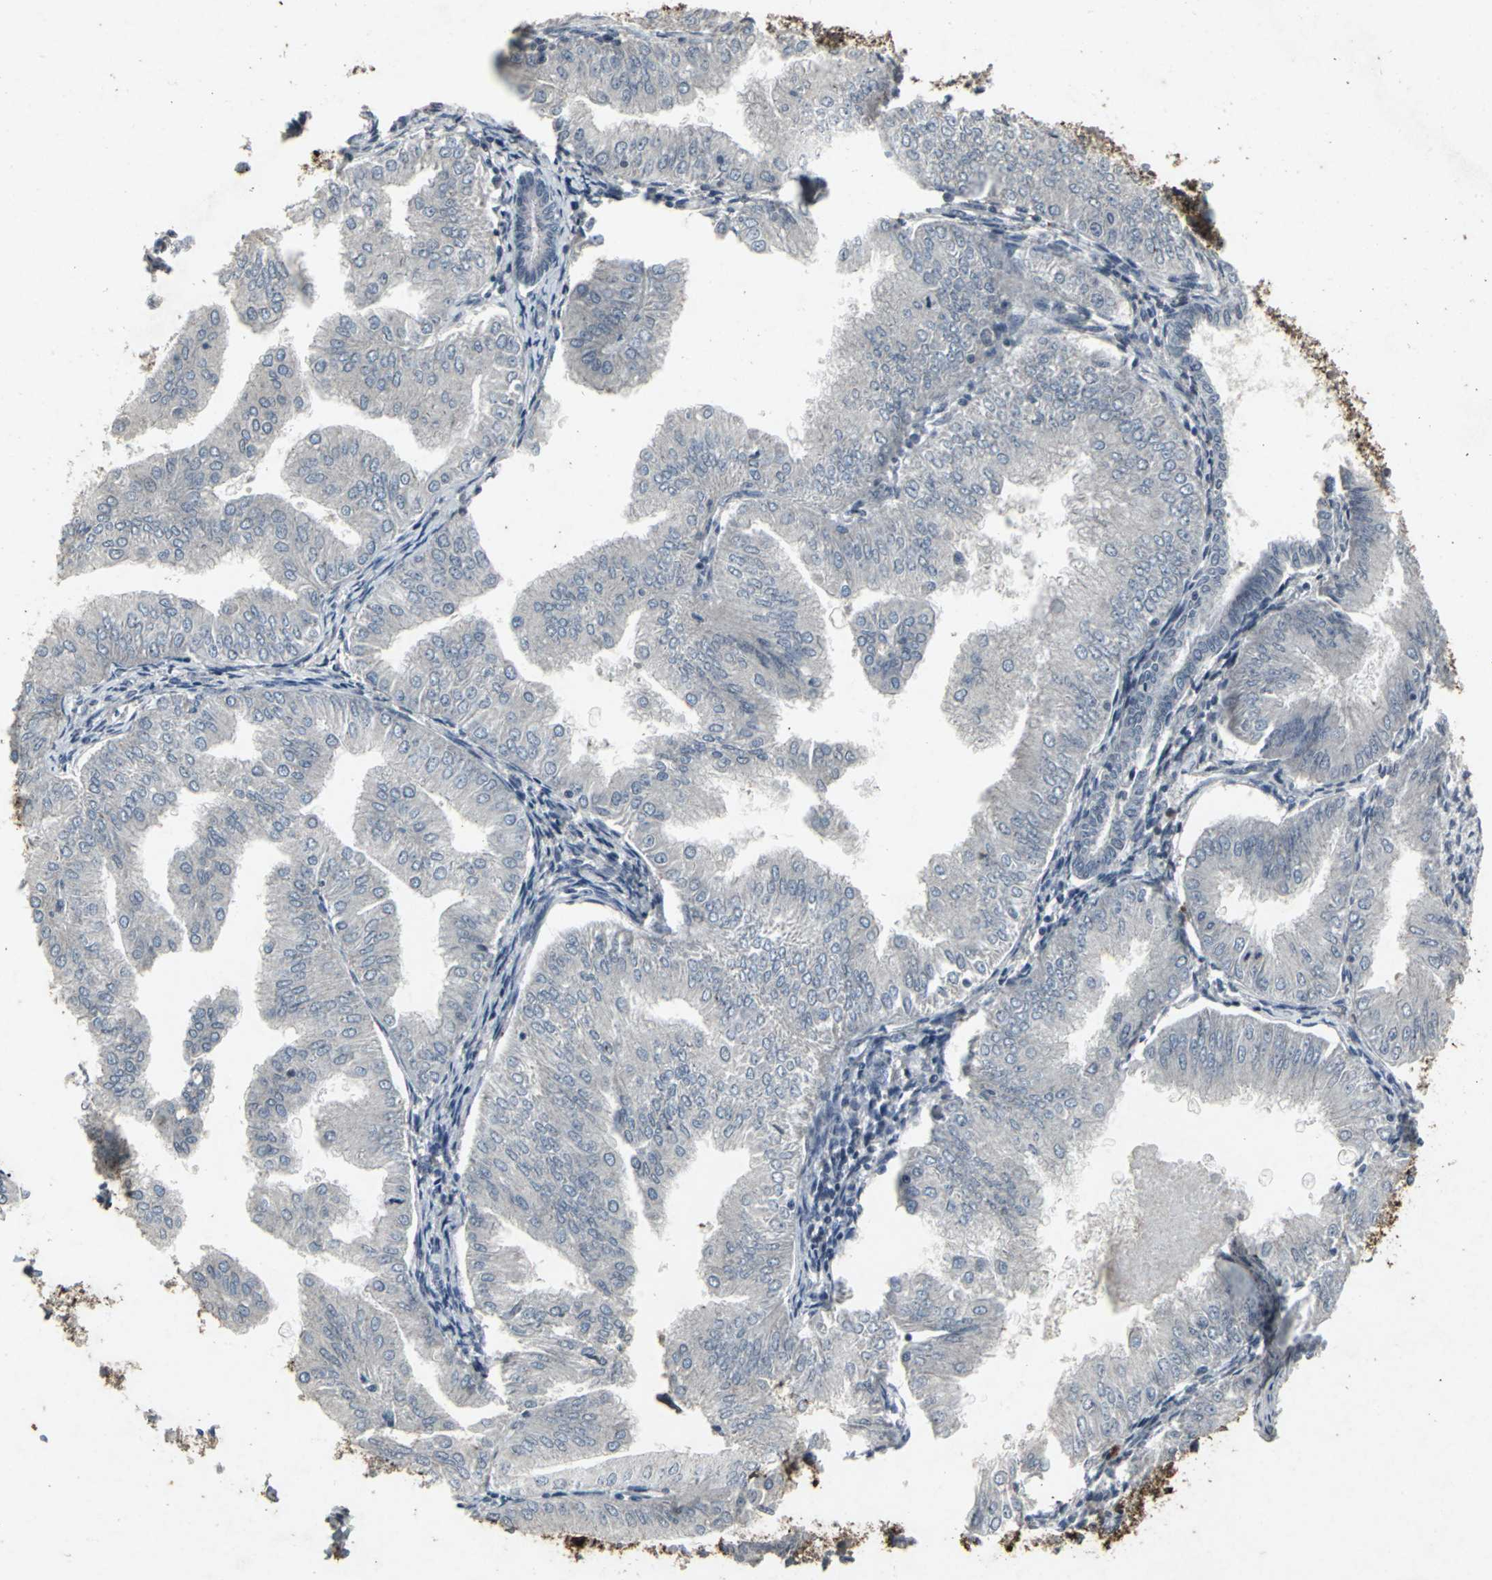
{"staining": {"intensity": "negative", "quantity": "none", "location": "none"}, "tissue": "endometrial cancer", "cell_type": "Tumor cells", "image_type": "cancer", "snomed": [{"axis": "morphology", "description": "Adenocarcinoma, NOS"}, {"axis": "topography", "description": "Endometrium"}], "caption": "The histopathology image exhibits no significant positivity in tumor cells of endometrial cancer. (Stains: DAB (3,3'-diaminobenzidine) IHC with hematoxylin counter stain, Microscopy: brightfield microscopy at high magnification).", "gene": "BMP4", "patient": {"sex": "female", "age": 53}}